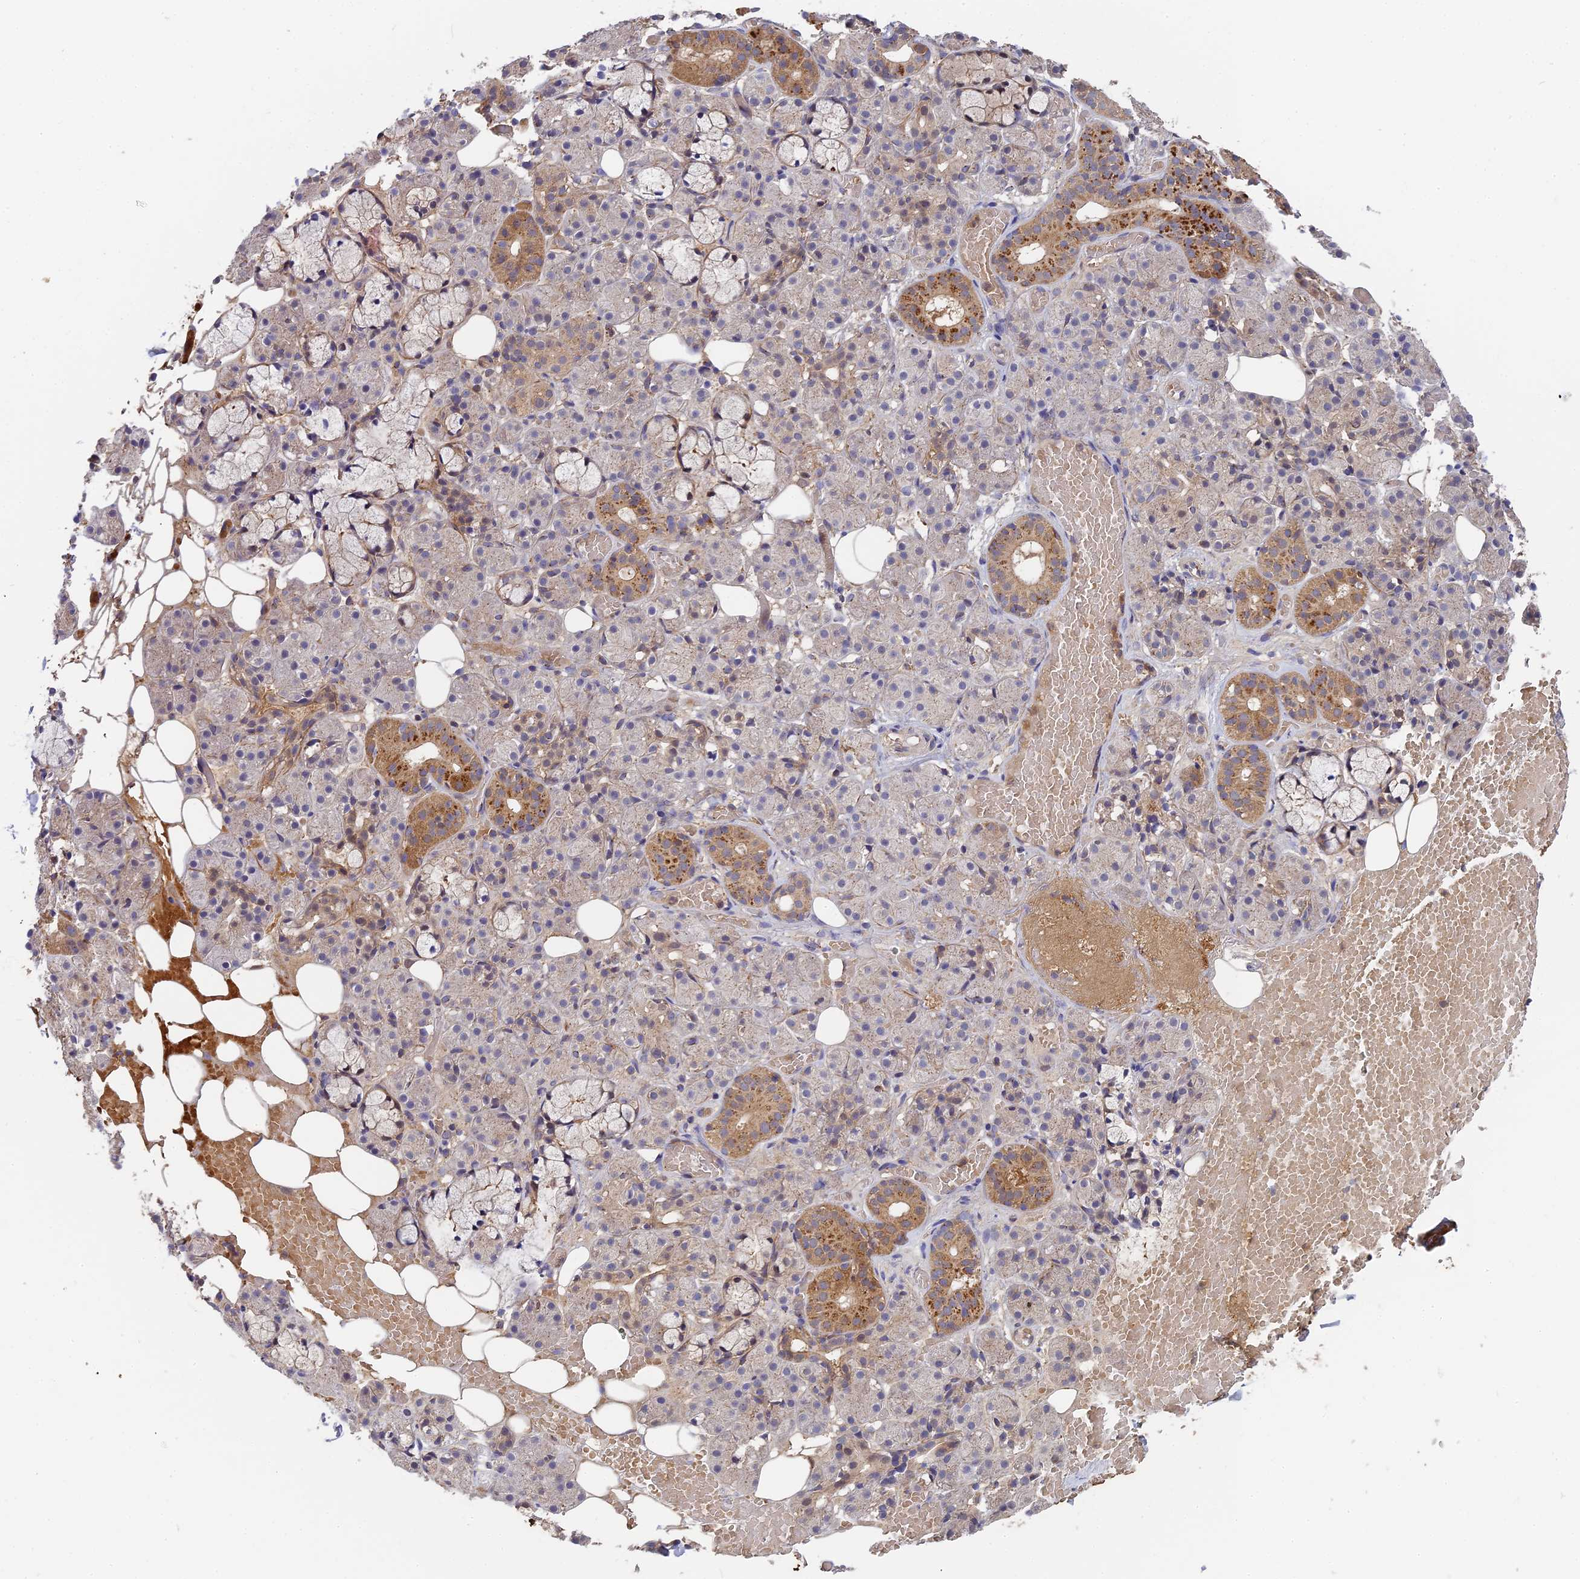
{"staining": {"intensity": "strong", "quantity": "<25%", "location": "cytoplasmic/membranous"}, "tissue": "salivary gland", "cell_type": "Glandular cells", "image_type": "normal", "snomed": [{"axis": "morphology", "description": "Normal tissue, NOS"}, {"axis": "topography", "description": "Salivary gland"}], "caption": "Protein expression by immunohistochemistry (IHC) shows strong cytoplasmic/membranous staining in approximately <25% of glandular cells in benign salivary gland. (DAB IHC with brightfield microscopy, high magnification).", "gene": "RPIA", "patient": {"sex": "male", "age": 63}}